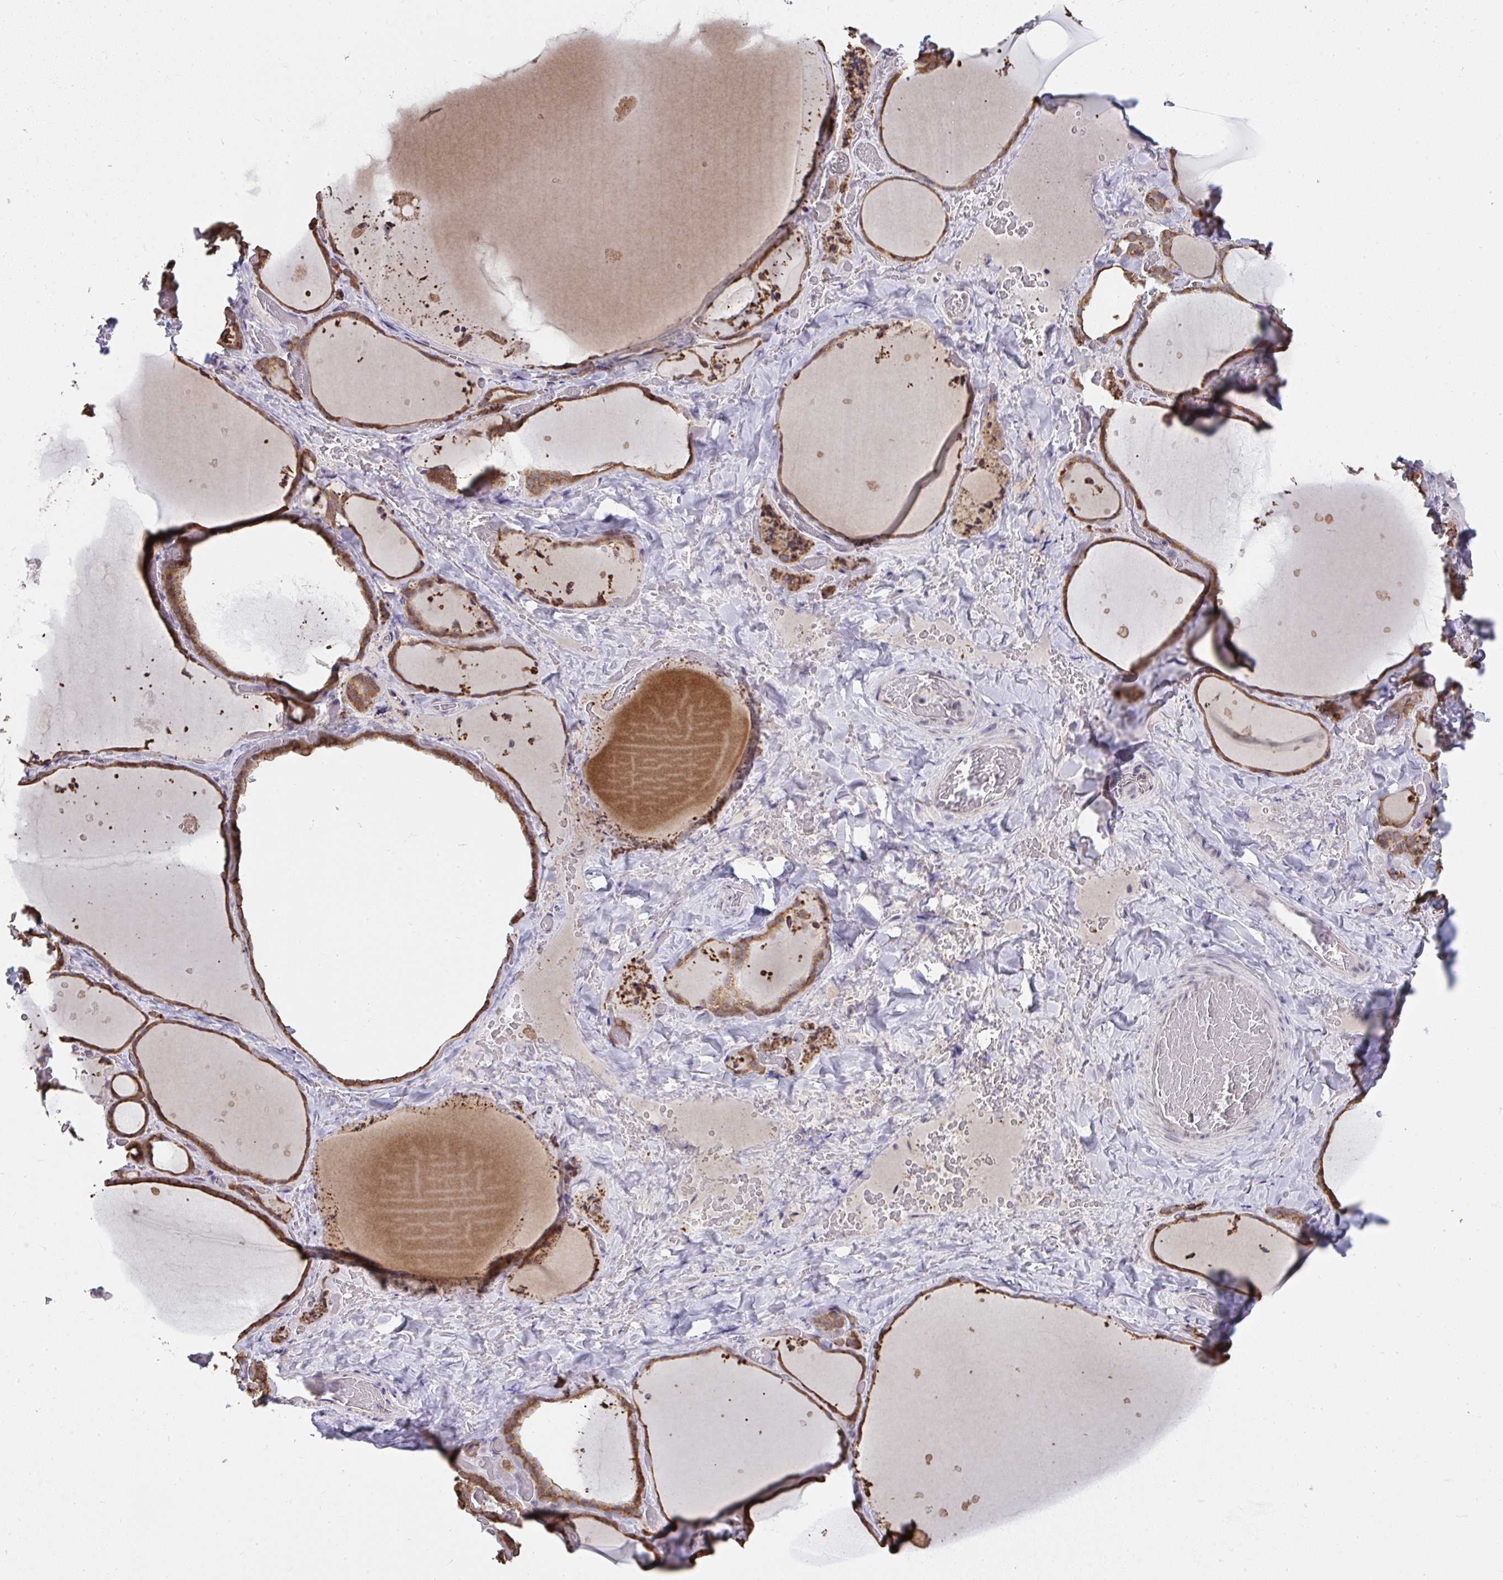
{"staining": {"intensity": "moderate", "quantity": ">75%", "location": "cytoplasmic/membranous,nuclear"}, "tissue": "thyroid gland", "cell_type": "Glandular cells", "image_type": "normal", "snomed": [{"axis": "morphology", "description": "Normal tissue, NOS"}, {"axis": "topography", "description": "Thyroid gland"}], "caption": "Immunohistochemistry (IHC) (DAB (3,3'-diaminobenzidine)) staining of unremarkable thyroid gland reveals moderate cytoplasmic/membranous,nuclear protein staining in about >75% of glandular cells.", "gene": "NMNAT1", "patient": {"sex": "female", "age": 36}}